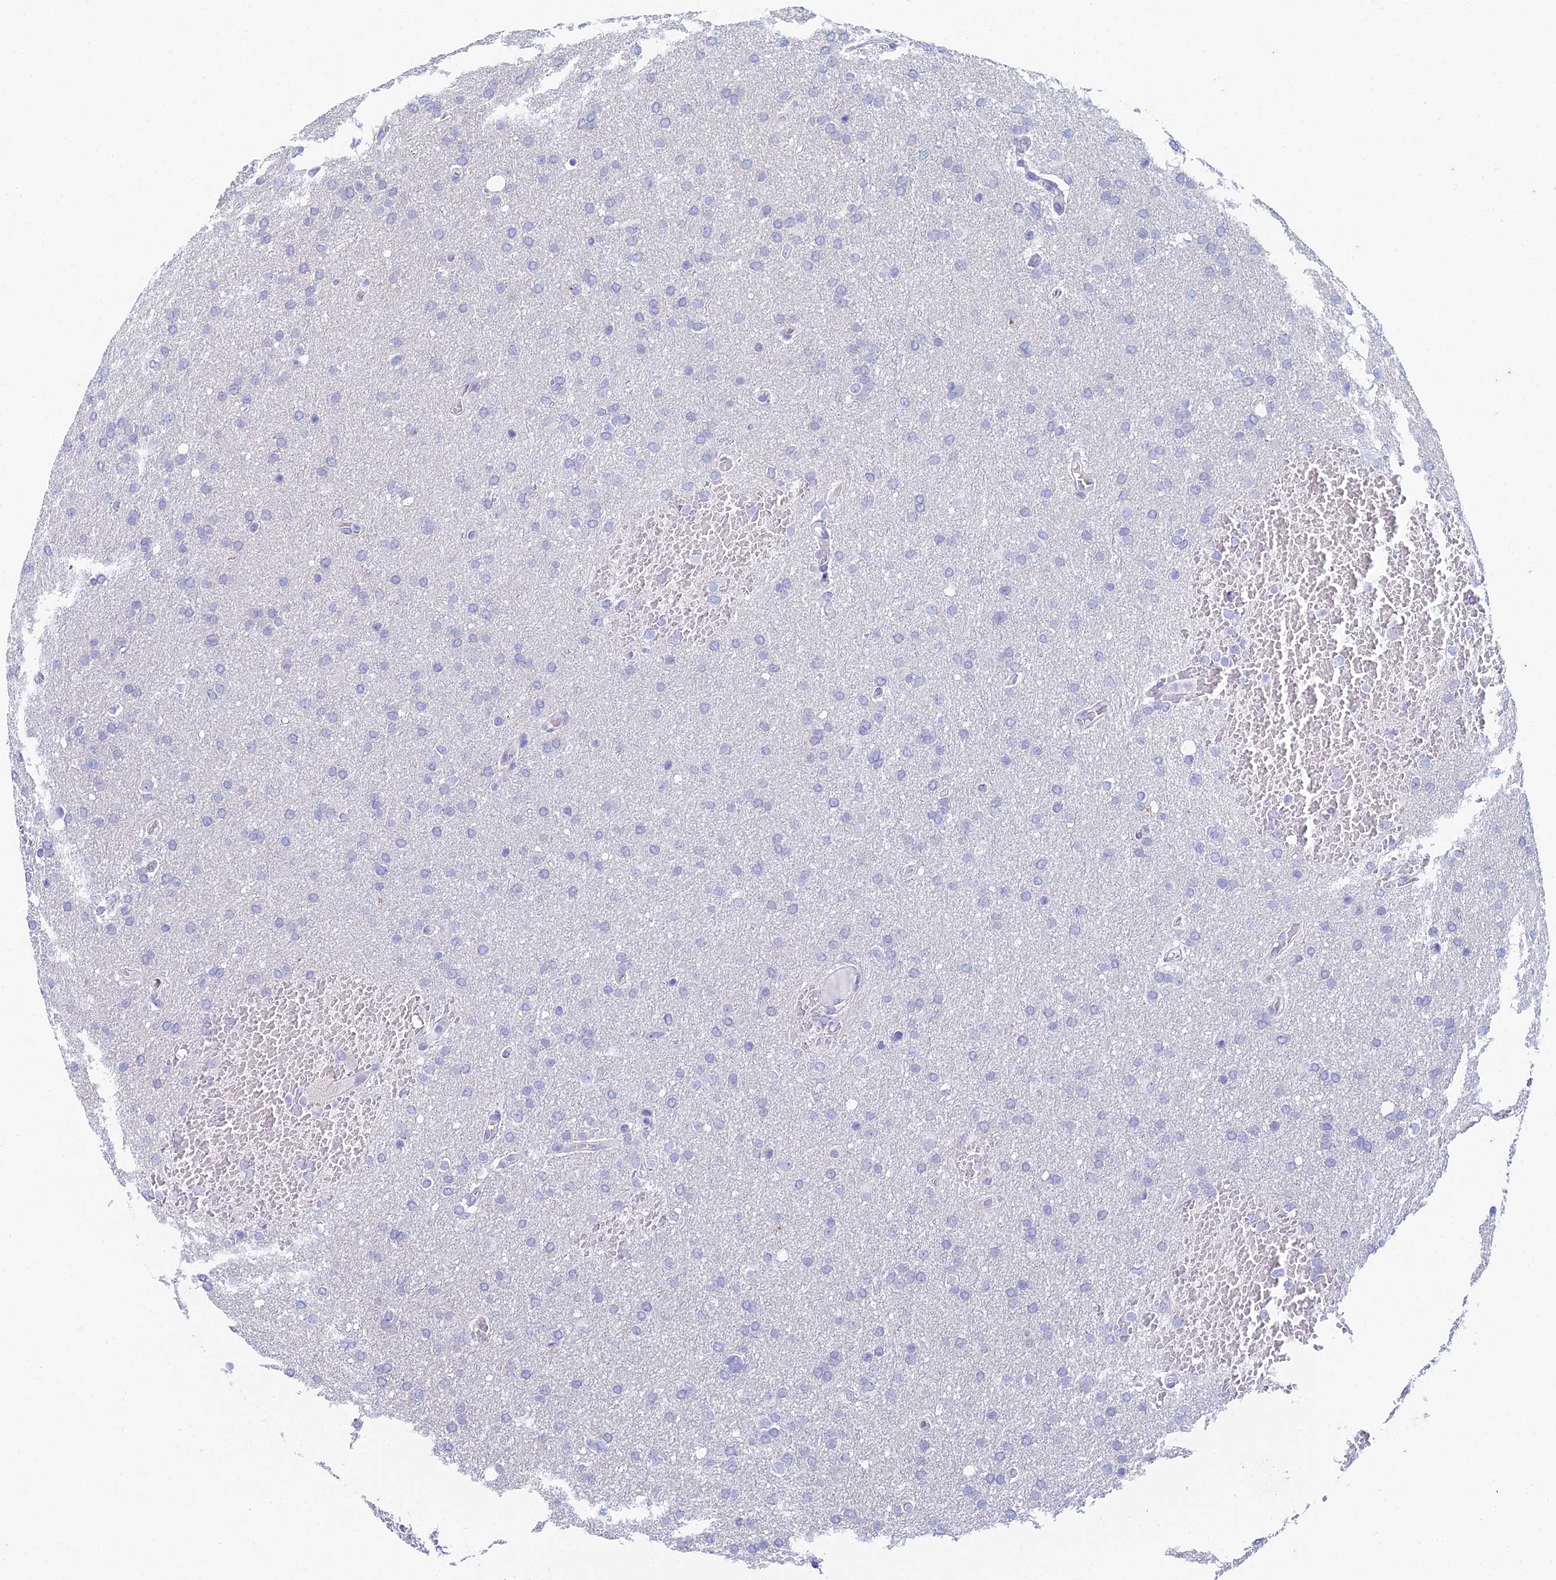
{"staining": {"intensity": "negative", "quantity": "none", "location": "none"}, "tissue": "glioma", "cell_type": "Tumor cells", "image_type": "cancer", "snomed": [{"axis": "morphology", "description": "Glioma, malignant, High grade"}, {"axis": "topography", "description": "Cerebral cortex"}], "caption": "Immunohistochemistry image of human malignant glioma (high-grade) stained for a protein (brown), which shows no staining in tumor cells.", "gene": "EEF2KMT", "patient": {"sex": "female", "age": 36}}